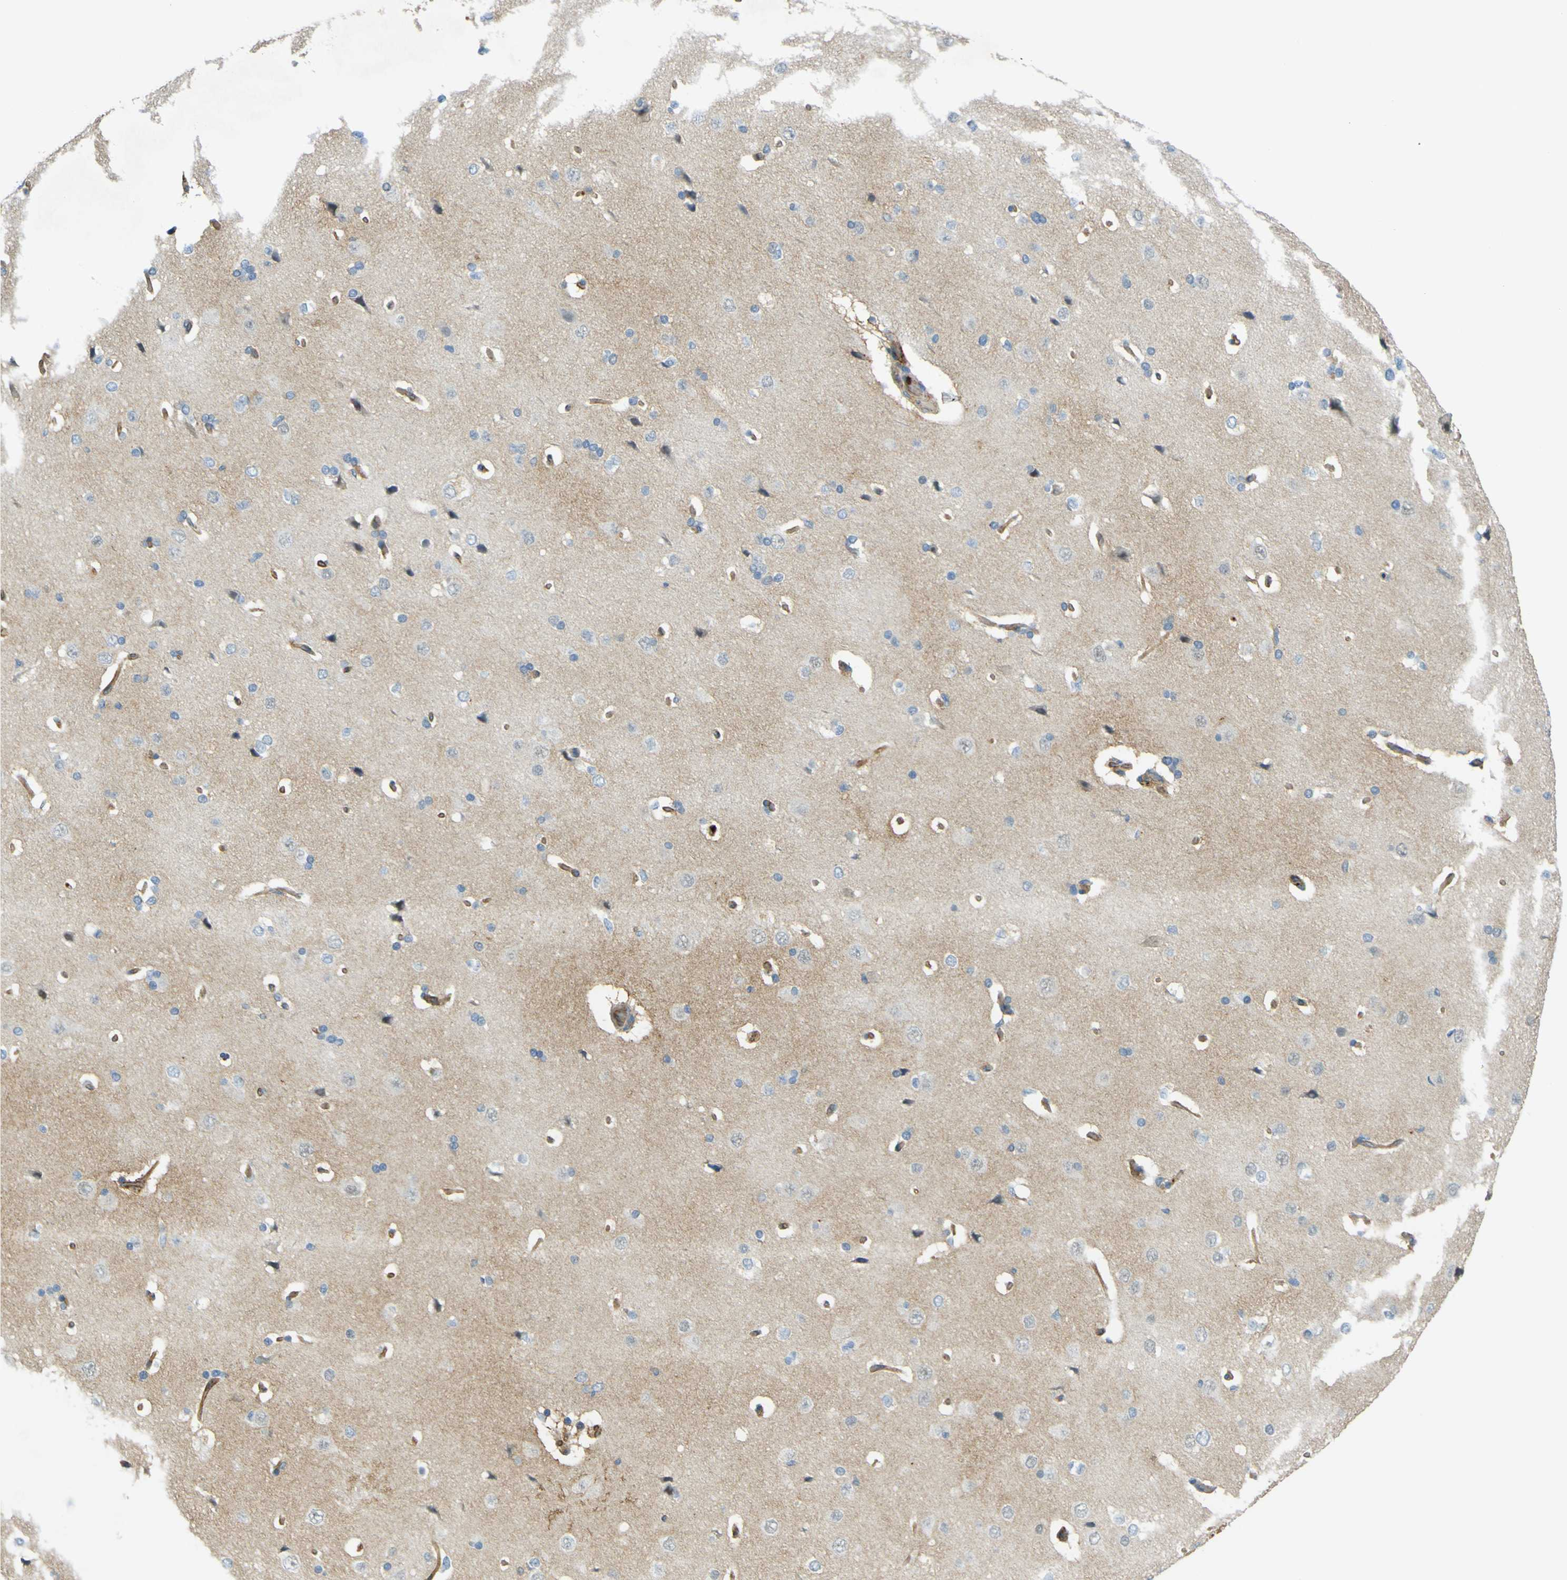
{"staining": {"intensity": "moderate", "quantity": ">75%", "location": "cytoplasmic/membranous"}, "tissue": "cerebral cortex", "cell_type": "Endothelial cells", "image_type": "normal", "snomed": [{"axis": "morphology", "description": "Normal tissue, NOS"}, {"axis": "topography", "description": "Cerebral cortex"}], "caption": "Cerebral cortex stained with immunohistochemistry exhibits moderate cytoplasmic/membranous expression in approximately >75% of endothelial cells.", "gene": "PLXDC1", "patient": {"sex": "male", "age": 62}}